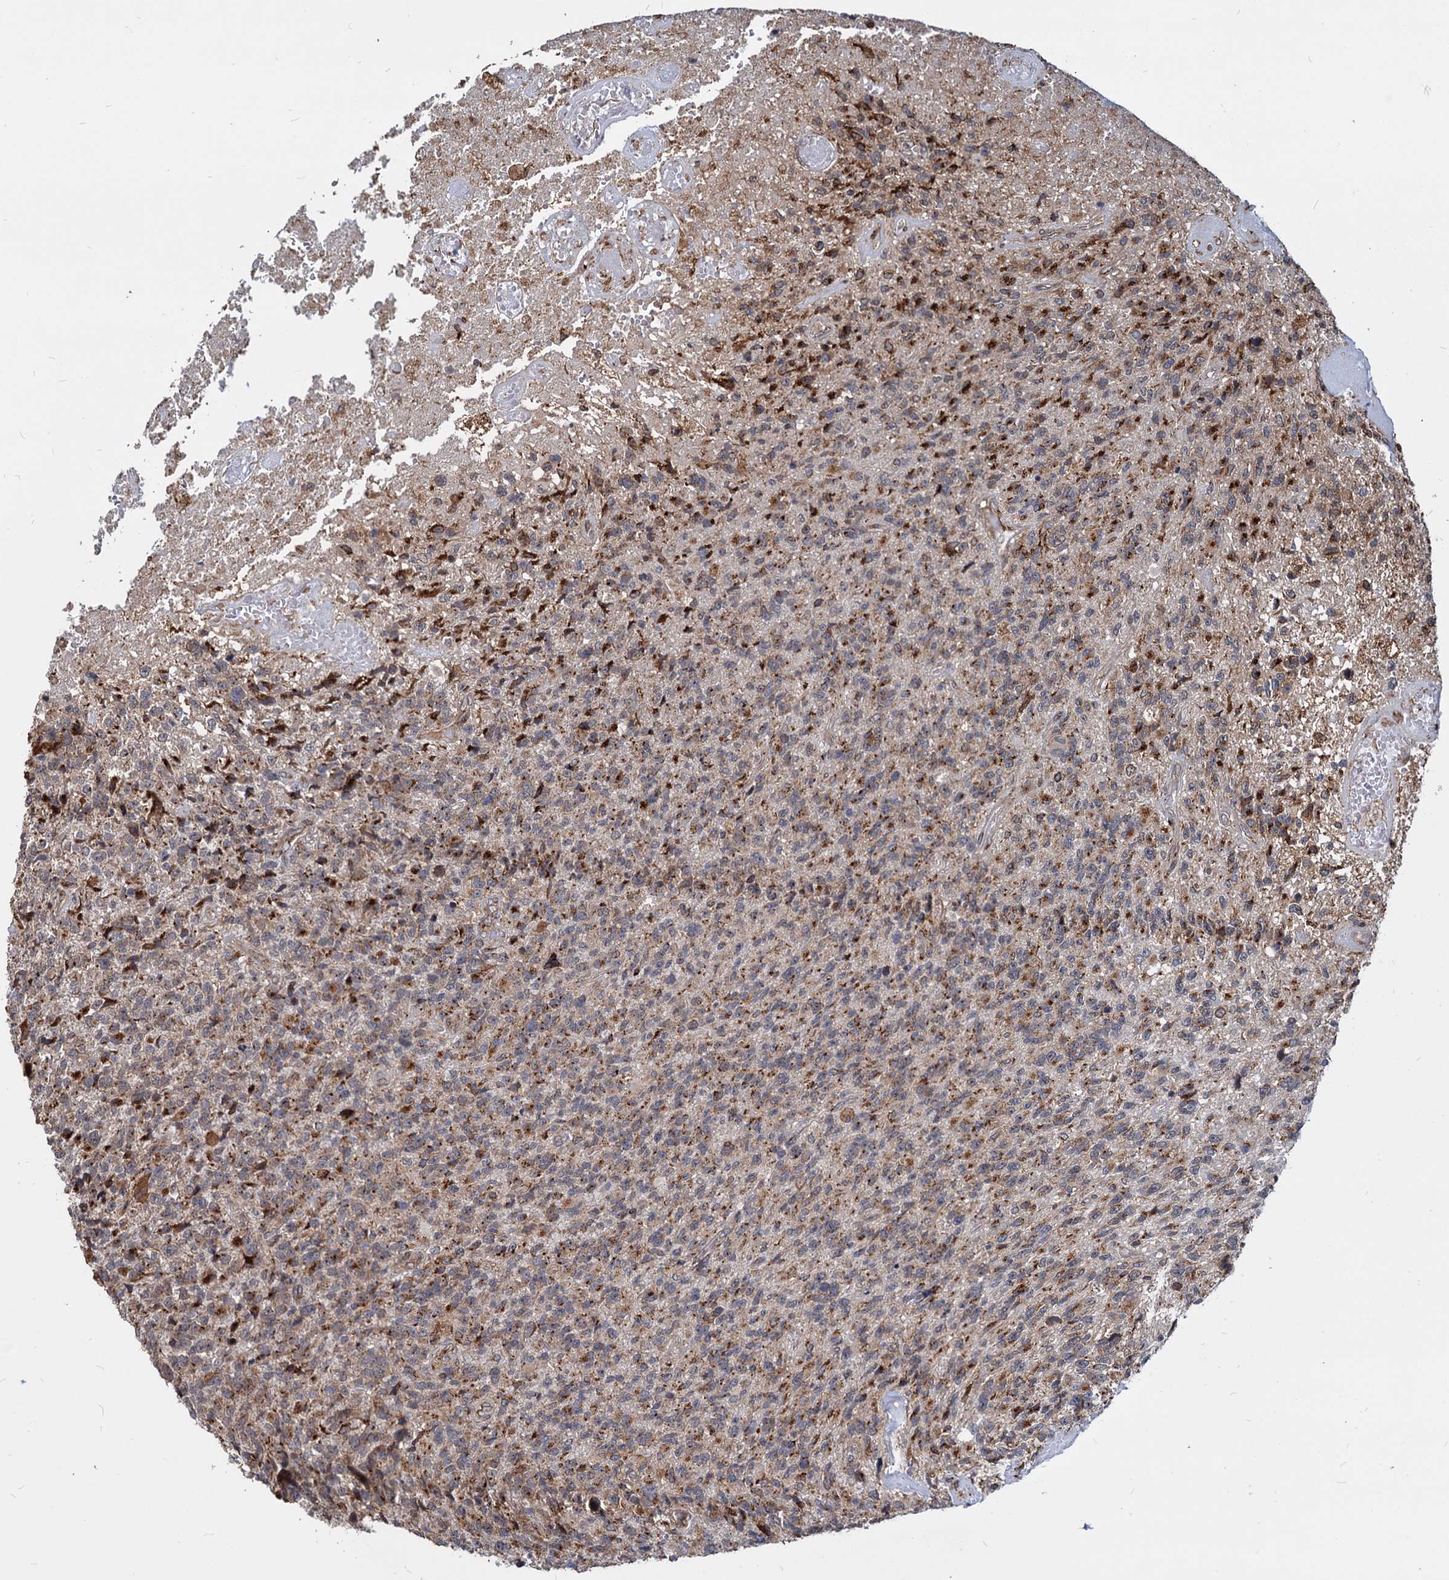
{"staining": {"intensity": "weak", "quantity": ">75%", "location": "cytoplasmic/membranous"}, "tissue": "glioma", "cell_type": "Tumor cells", "image_type": "cancer", "snomed": [{"axis": "morphology", "description": "Glioma, malignant, High grade"}, {"axis": "topography", "description": "Brain"}], "caption": "A low amount of weak cytoplasmic/membranous expression is identified in approximately >75% of tumor cells in glioma tissue. (DAB IHC with brightfield microscopy, high magnification).", "gene": "SAAL1", "patient": {"sex": "male", "age": 76}}